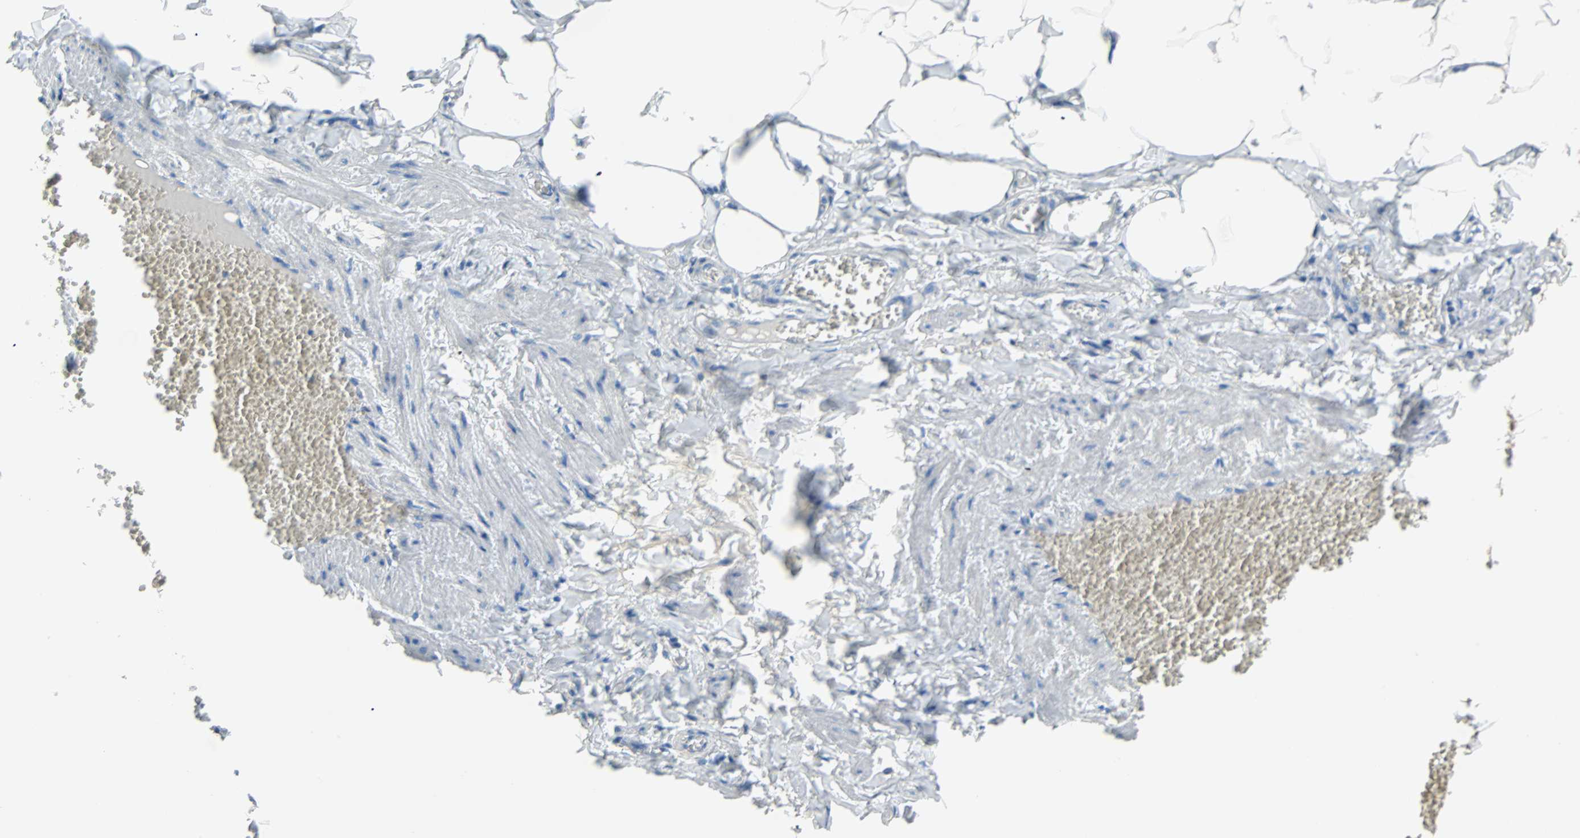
{"staining": {"intensity": "negative", "quantity": "none", "location": "none"}, "tissue": "adipose tissue", "cell_type": "Adipocytes", "image_type": "normal", "snomed": [{"axis": "morphology", "description": "Normal tissue, NOS"}, {"axis": "topography", "description": "Vascular tissue"}], "caption": "The immunohistochemistry image has no significant expression in adipocytes of adipose tissue.", "gene": "TNFRSF12A", "patient": {"sex": "male", "age": 41}}